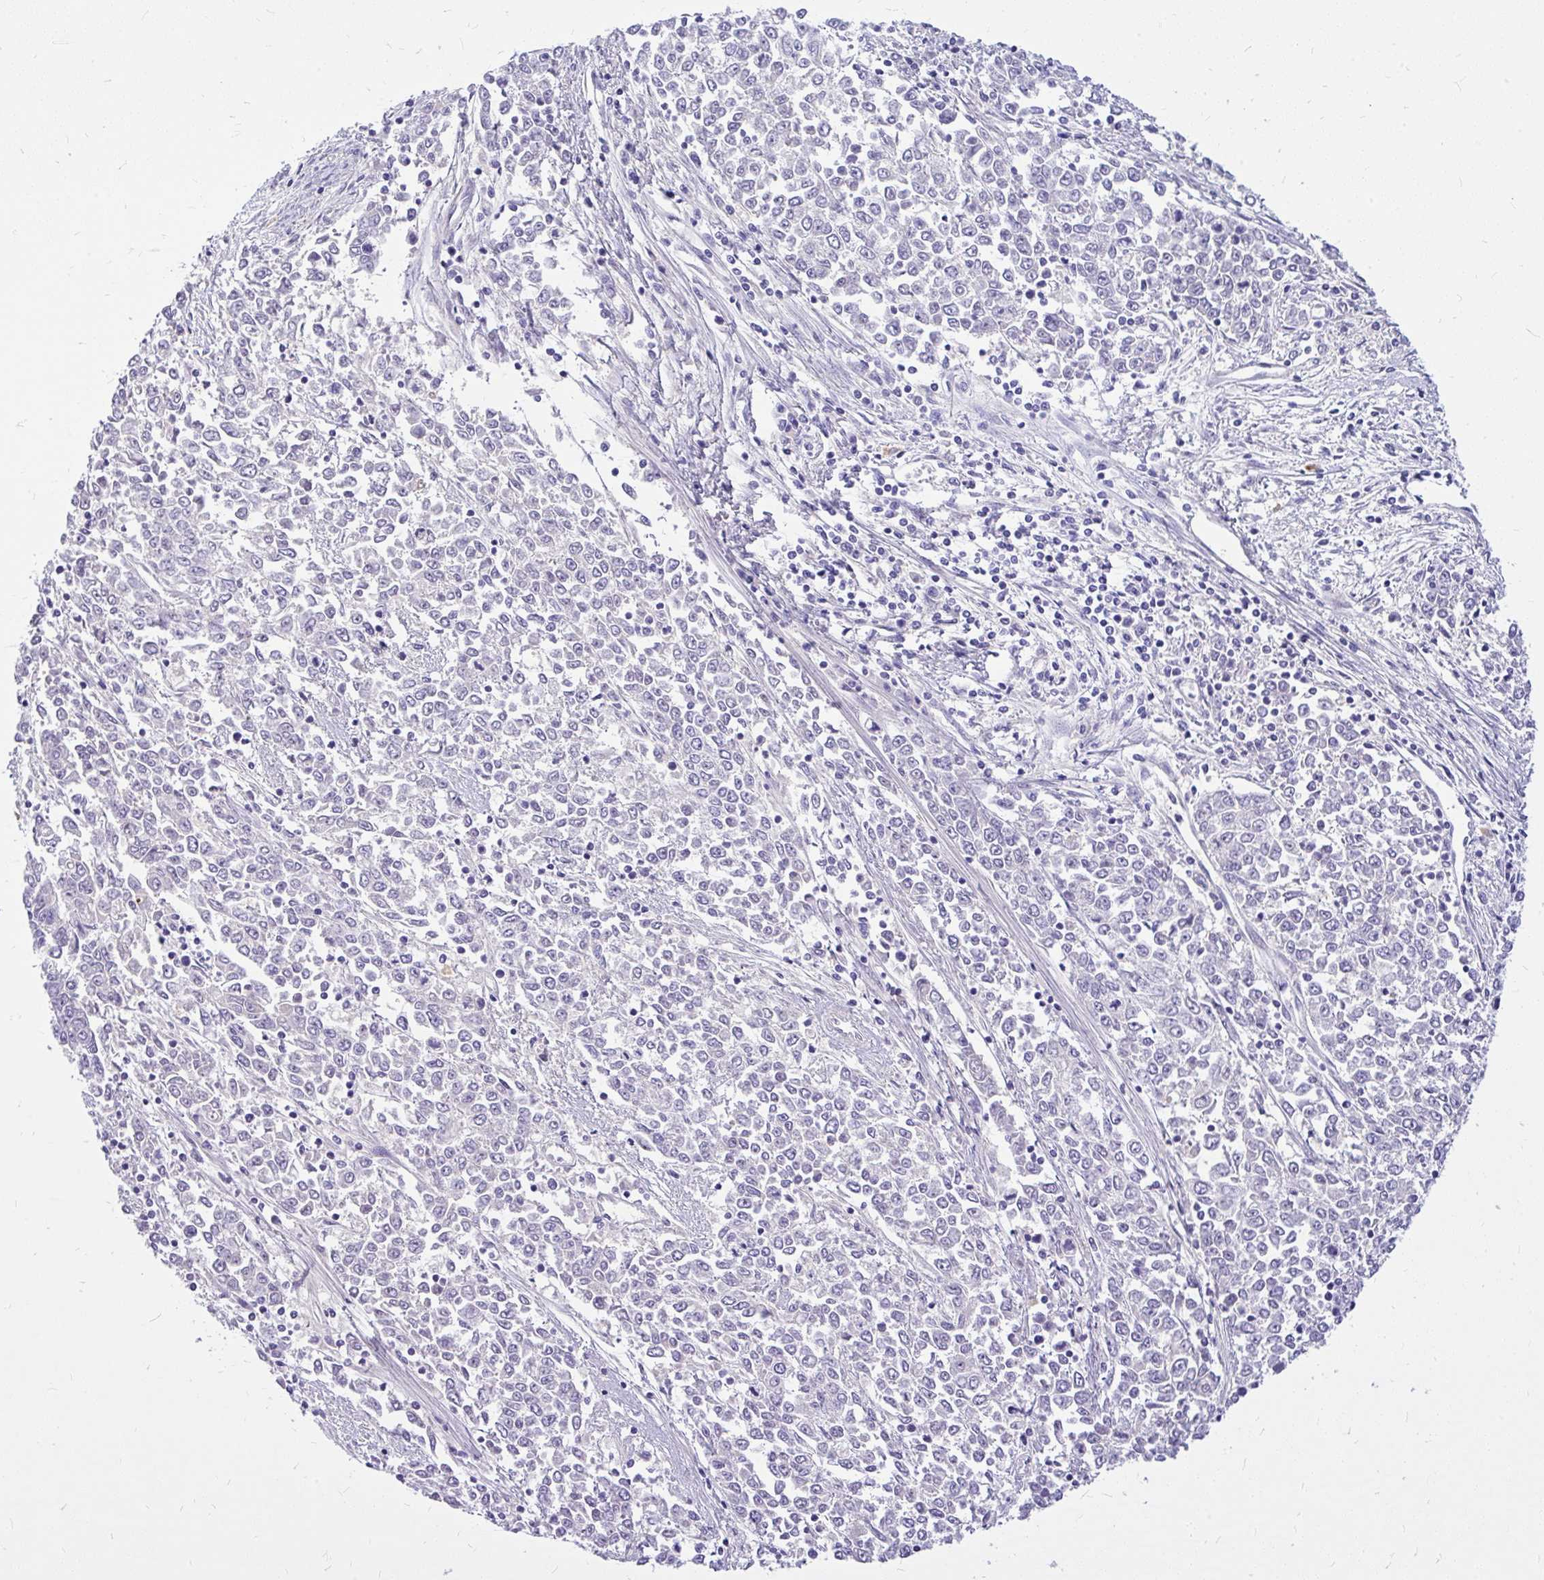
{"staining": {"intensity": "negative", "quantity": "none", "location": "none"}, "tissue": "endometrial cancer", "cell_type": "Tumor cells", "image_type": "cancer", "snomed": [{"axis": "morphology", "description": "Adenocarcinoma, NOS"}, {"axis": "topography", "description": "Endometrium"}], "caption": "Micrograph shows no protein expression in tumor cells of endometrial cancer (adenocarcinoma) tissue.", "gene": "MAP1LC3A", "patient": {"sex": "female", "age": 50}}